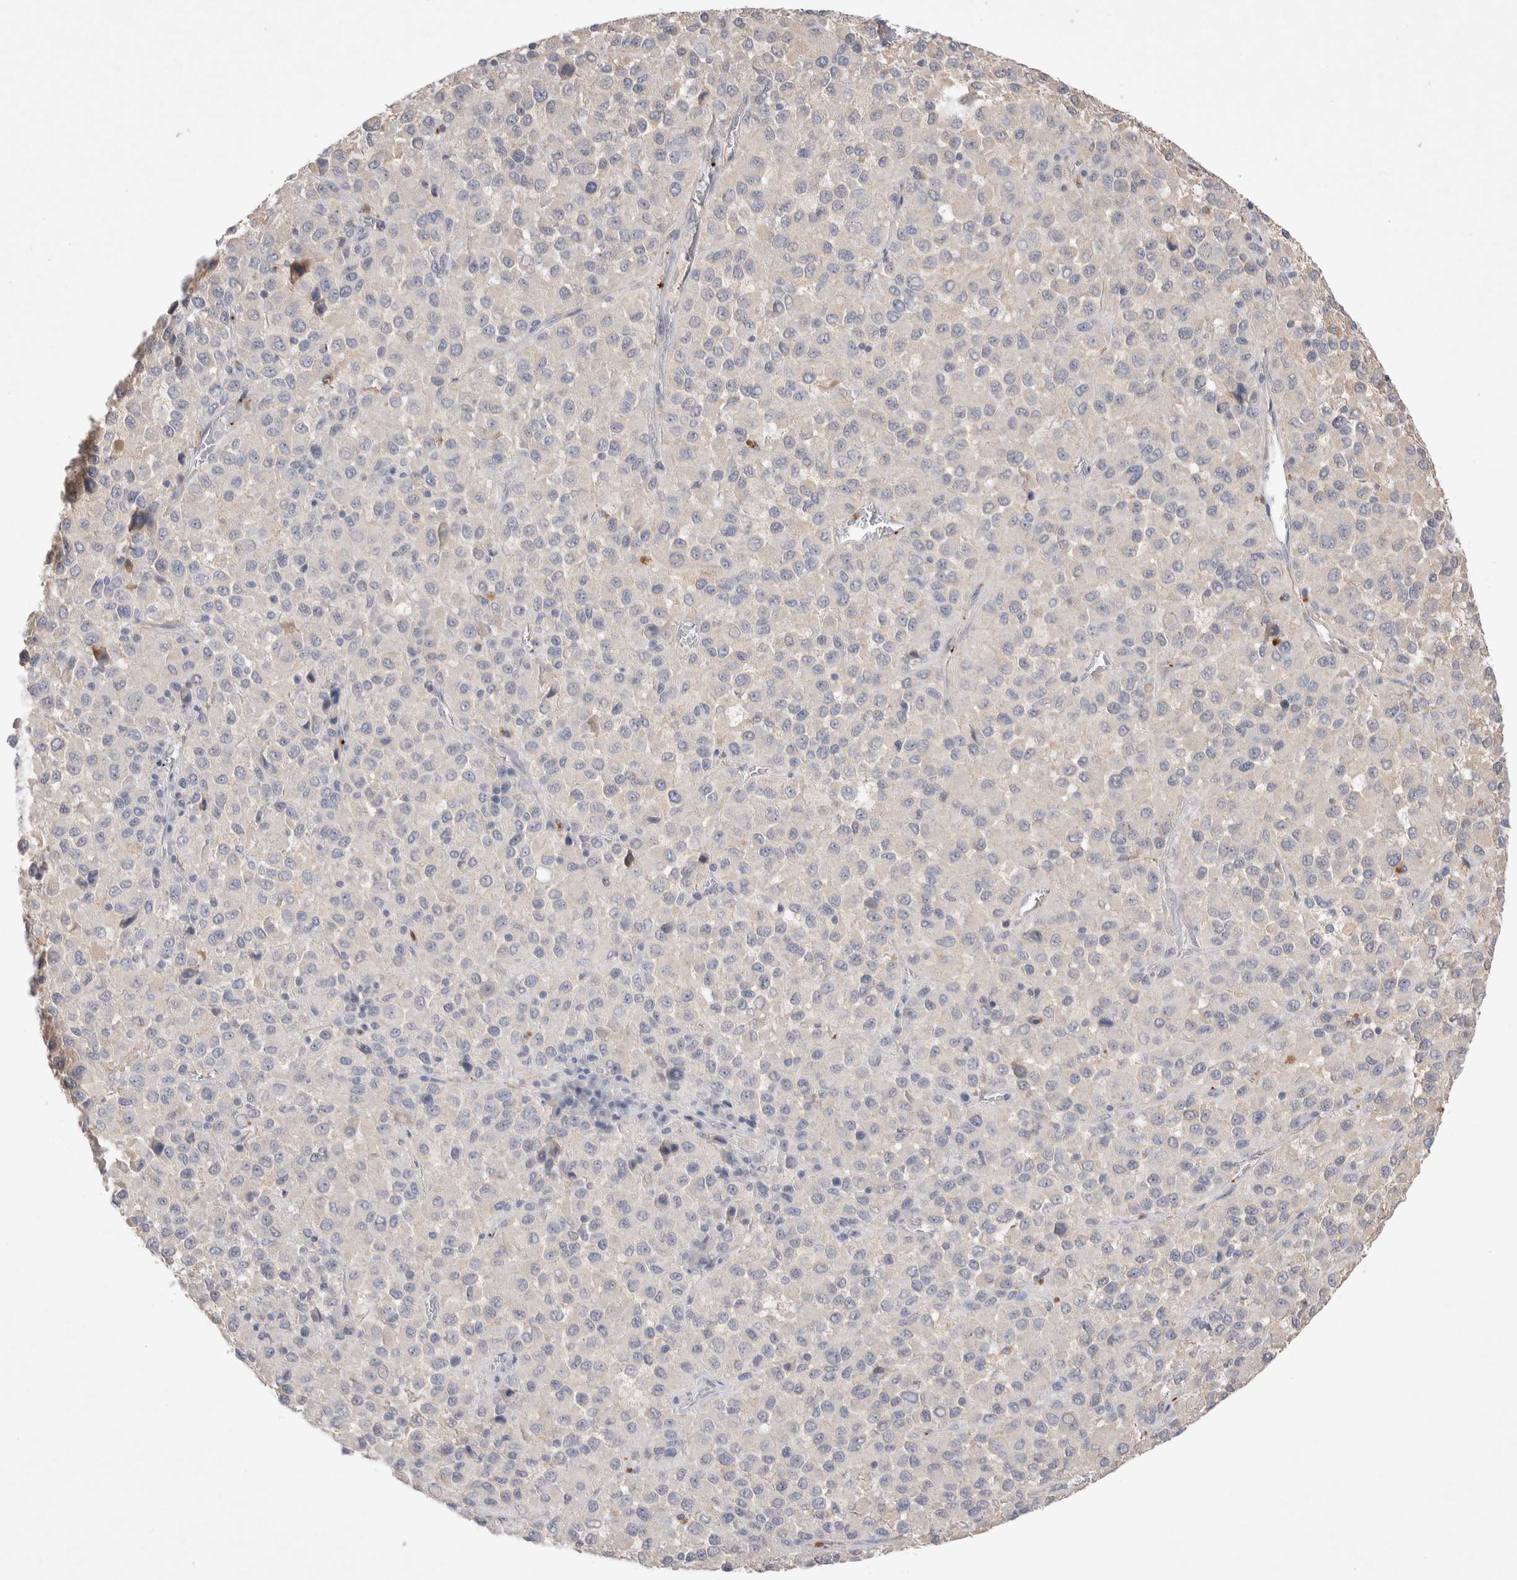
{"staining": {"intensity": "negative", "quantity": "none", "location": "none"}, "tissue": "melanoma", "cell_type": "Tumor cells", "image_type": "cancer", "snomed": [{"axis": "morphology", "description": "Malignant melanoma, Metastatic site"}, {"axis": "topography", "description": "Lung"}], "caption": "Tumor cells show no significant protein positivity in melanoma. Brightfield microscopy of immunohistochemistry stained with DAB (3,3'-diaminobenzidine) (brown) and hematoxylin (blue), captured at high magnification.", "gene": "FFAR2", "patient": {"sex": "male", "age": 64}}